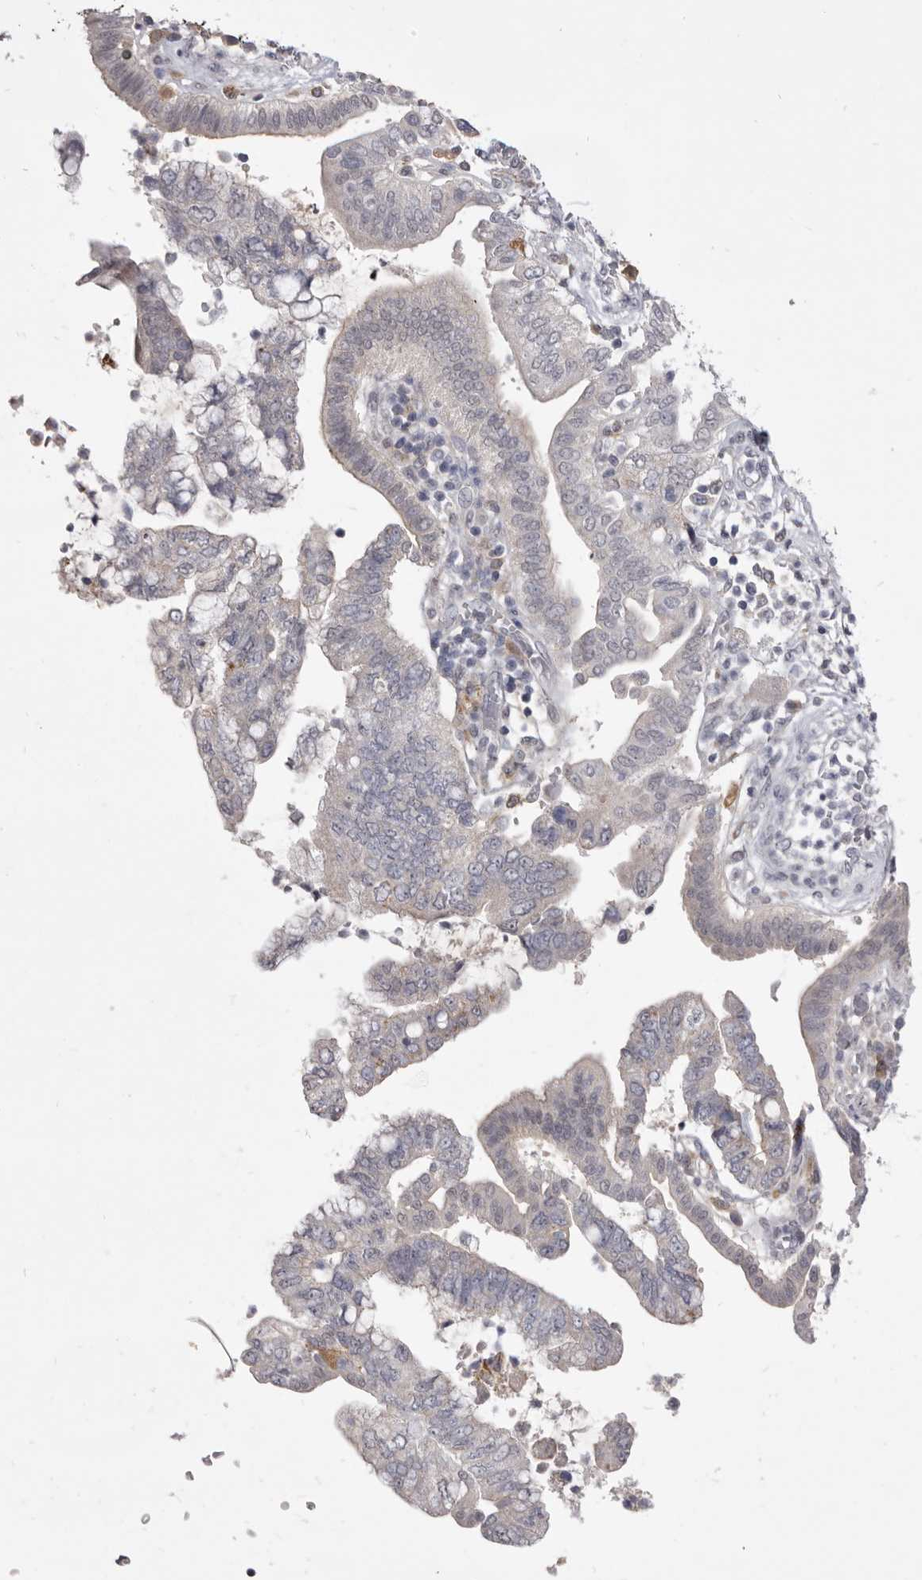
{"staining": {"intensity": "weak", "quantity": "<25%", "location": "cytoplasmic/membranous"}, "tissue": "pancreatic cancer", "cell_type": "Tumor cells", "image_type": "cancer", "snomed": [{"axis": "morphology", "description": "Adenocarcinoma, NOS"}, {"axis": "topography", "description": "Pancreas"}], "caption": "Immunohistochemistry (IHC) image of neoplastic tissue: pancreatic cancer (adenocarcinoma) stained with DAB exhibits no significant protein expression in tumor cells.", "gene": "VPS45", "patient": {"sex": "female", "age": 73}}